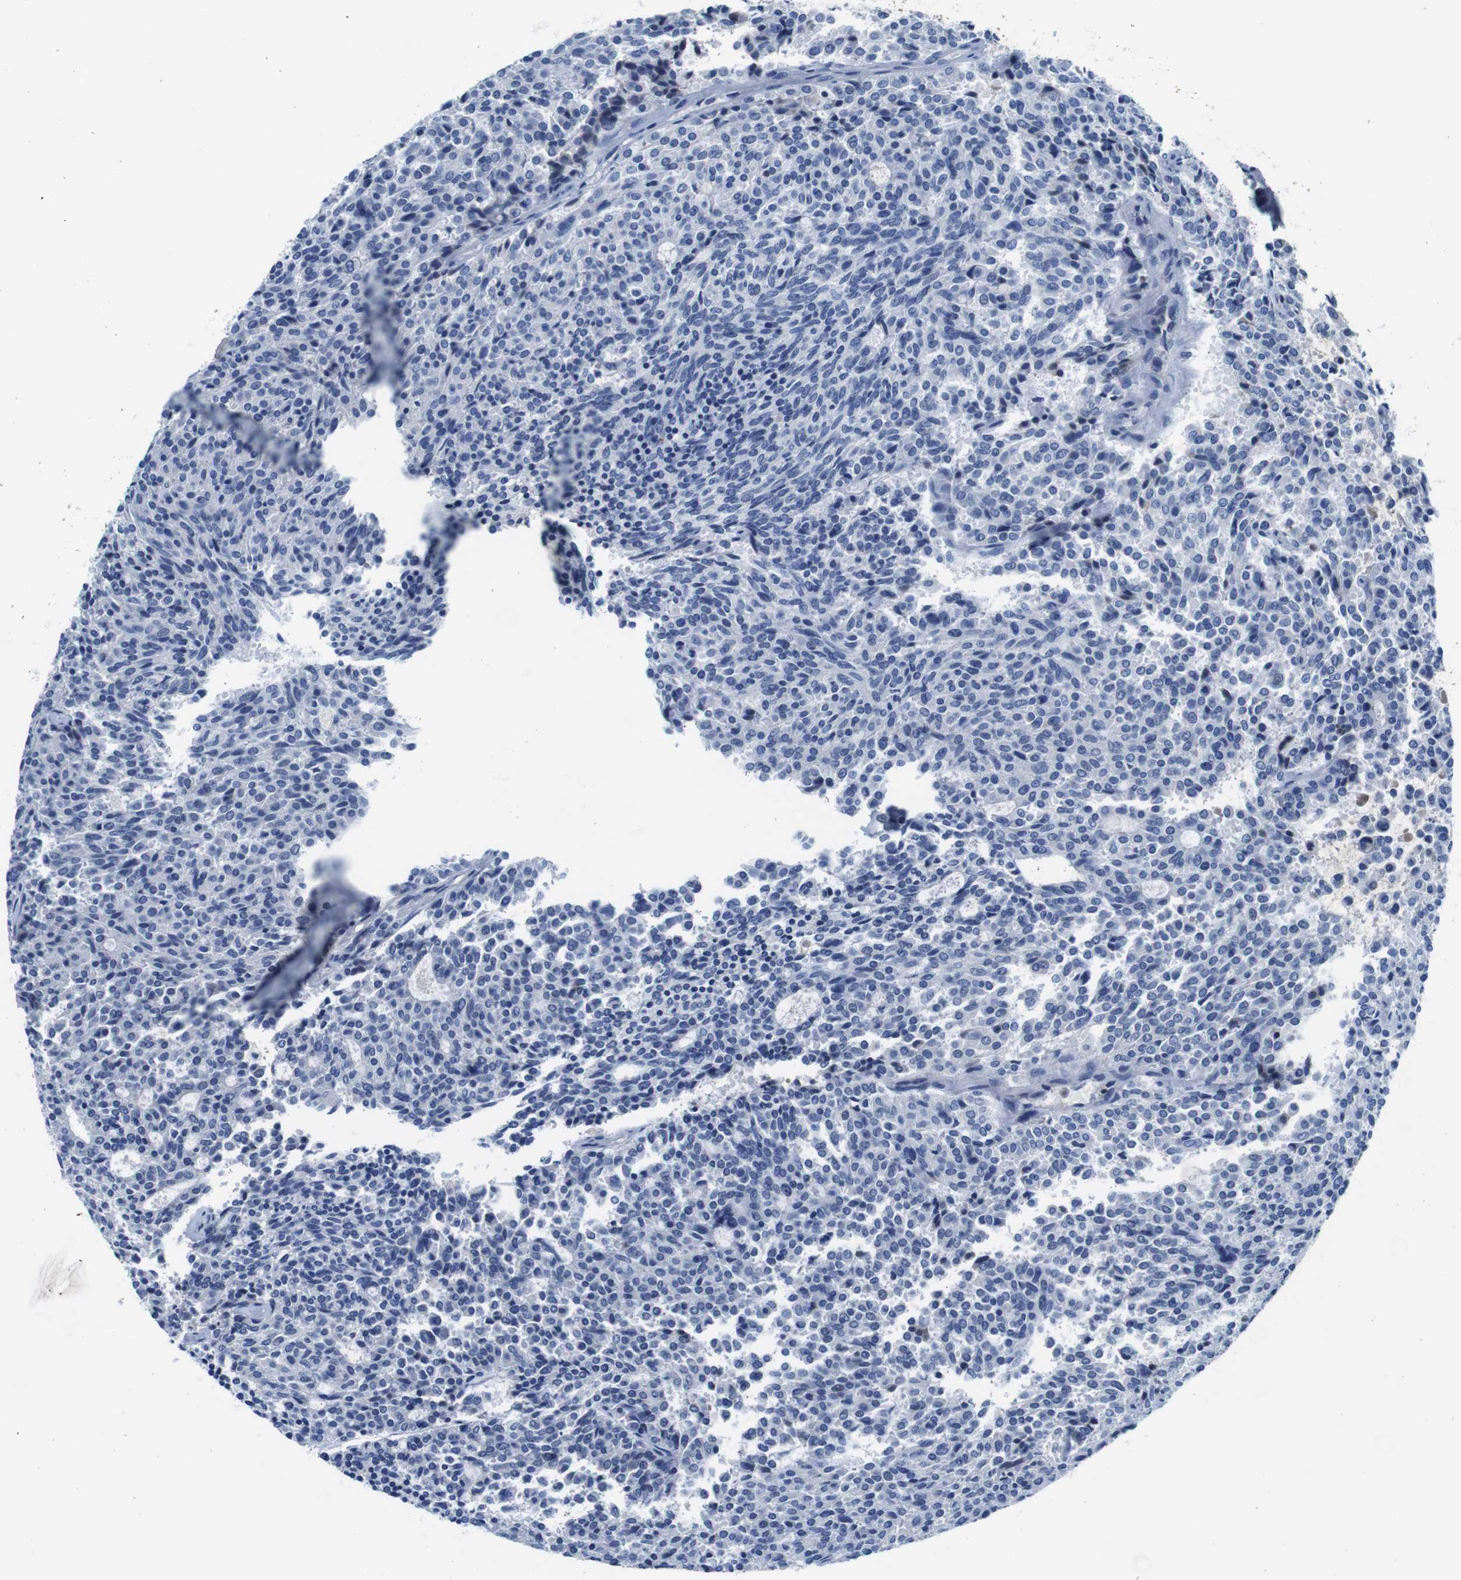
{"staining": {"intensity": "negative", "quantity": "none", "location": "none"}, "tissue": "carcinoid", "cell_type": "Tumor cells", "image_type": "cancer", "snomed": [{"axis": "morphology", "description": "Carcinoid, malignant, NOS"}, {"axis": "topography", "description": "Pancreas"}], "caption": "There is no significant expression in tumor cells of malignant carcinoid.", "gene": "IGKC", "patient": {"sex": "female", "age": 54}}